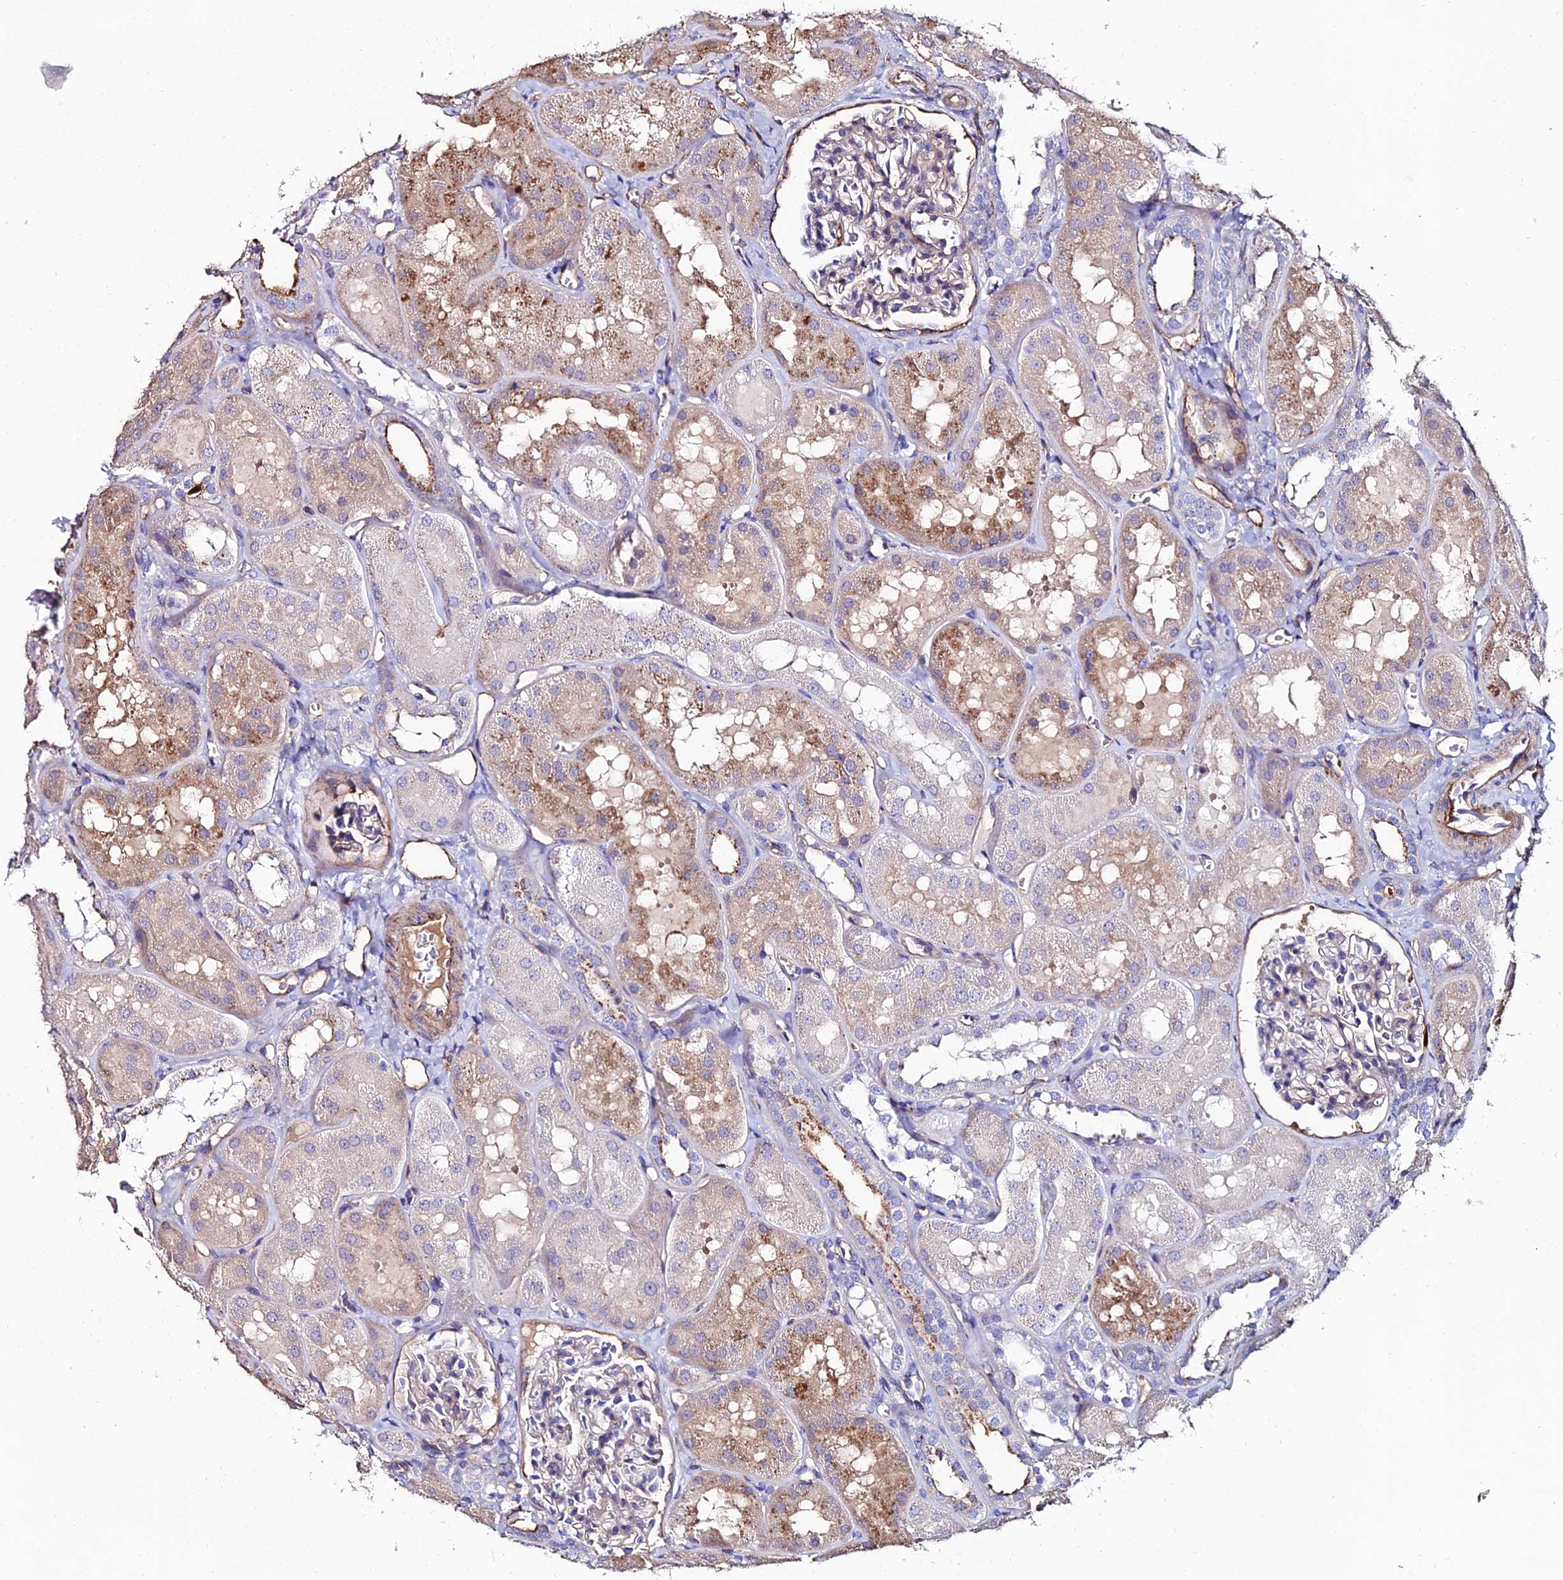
{"staining": {"intensity": "weak", "quantity": "25%-75%", "location": "cytoplasmic/membranous"}, "tissue": "kidney", "cell_type": "Cells in glomeruli", "image_type": "normal", "snomed": [{"axis": "morphology", "description": "Normal tissue, NOS"}, {"axis": "topography", "description": "Kidney"}, {"axis": "topography", "description": "Urinary bladder"}], "caption": "Protein expression analysis of unremarkable kidney reveals weak cytoplasmic/membranous expression in about 25%-75% of cells in glomeruli. (IHC, brightfield microscopy, high magnification).", "gene": "C6", "patient": {"sex": "male", "age": 16}}